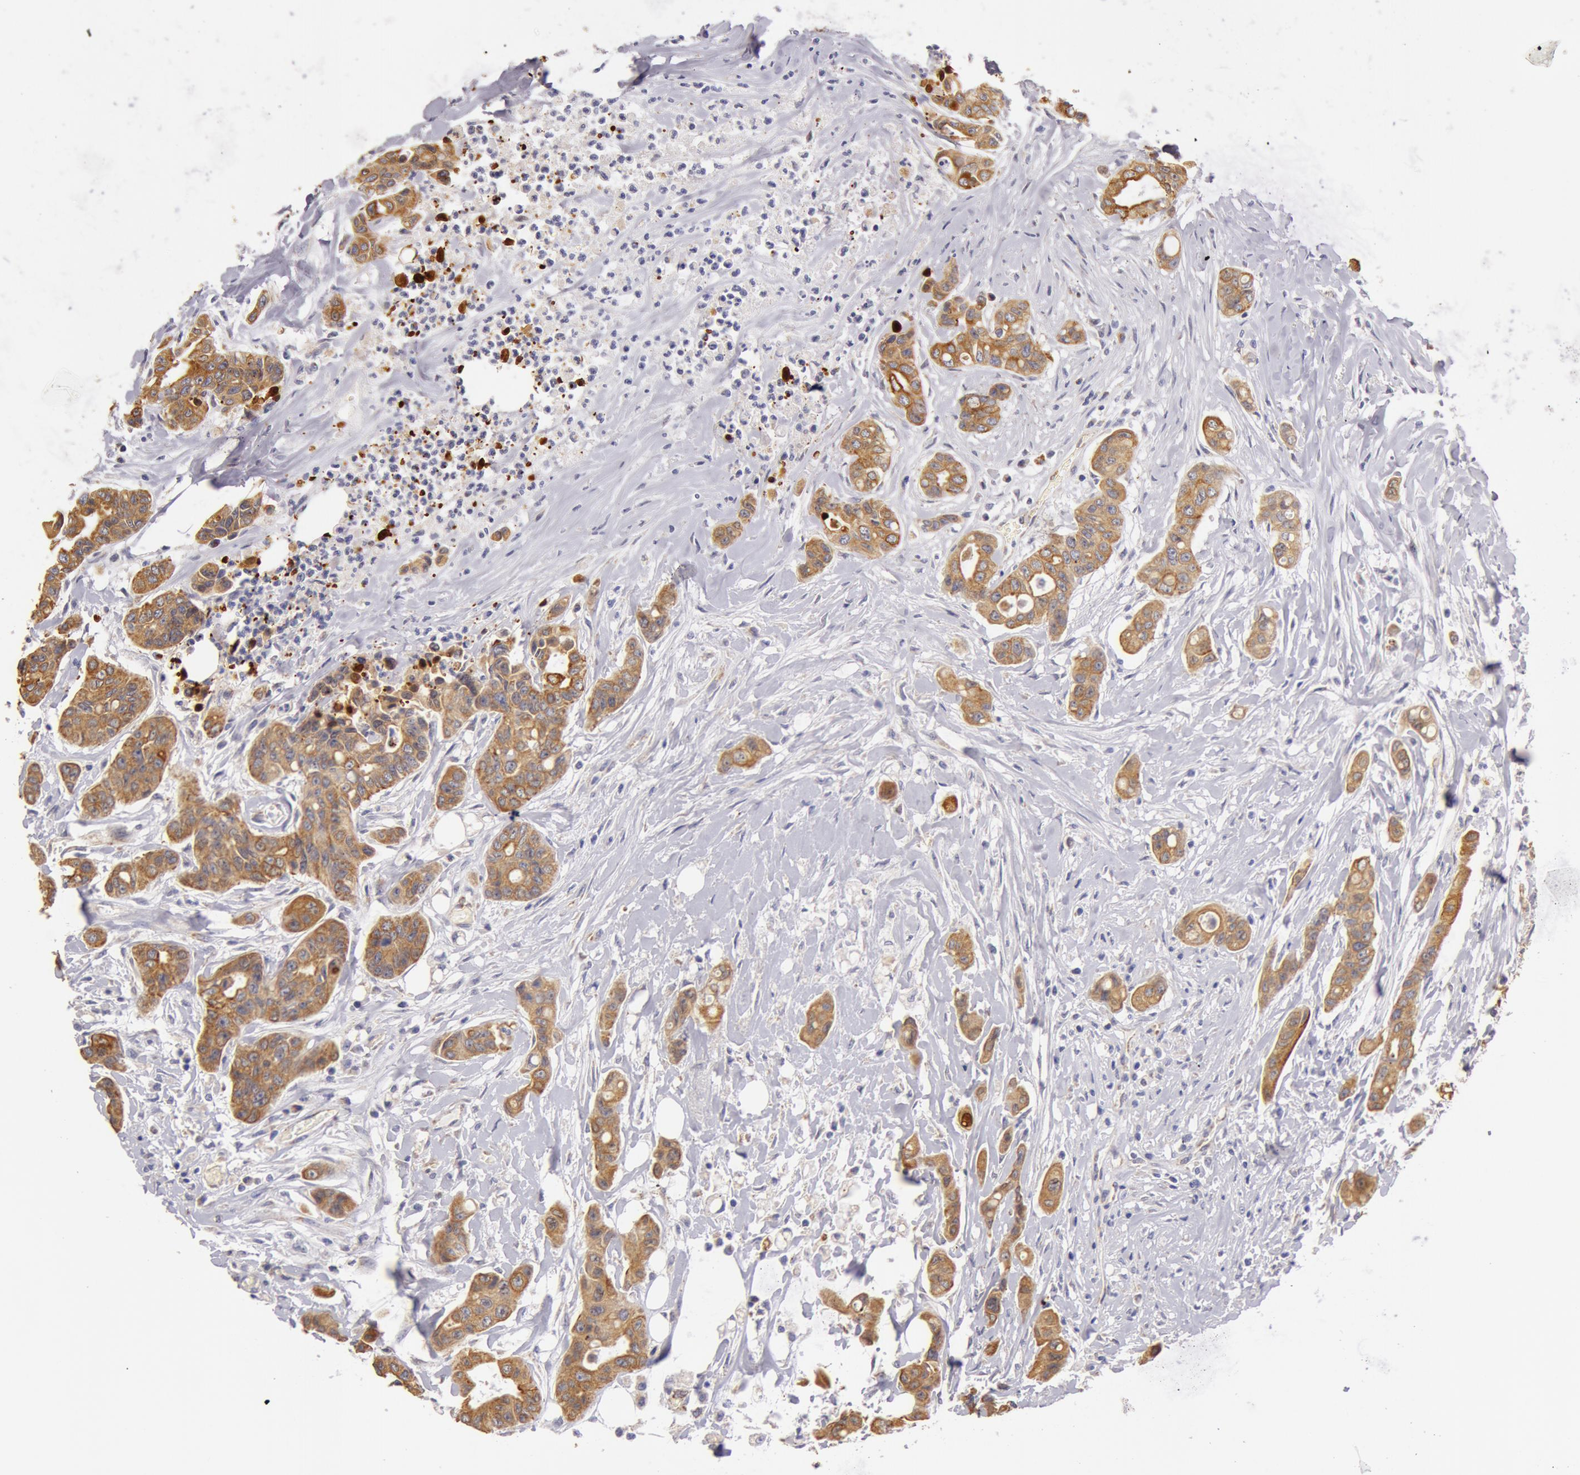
{"staining": {"intensity": "moderate", "quantity": ">75%", "location": "cytoplasmic/membranous"}, "tissue": "colorectal cancer", "cell_type": "Tumor cells", "image_type": "cancer", "snomed": [{"axis": "morphology", "description": "Adenocarcinoma, NOS"}, {"axis": "topography", "description": "Colon"}], "caption": "IHC of adenocarcinoma (colorectal) exhibits medium levels of moderate cytoplasmic/membranous staining in approximately >75% of tumor cells.", "gene": "KRT18", "patient": {"sex": "female", "age": 70}}